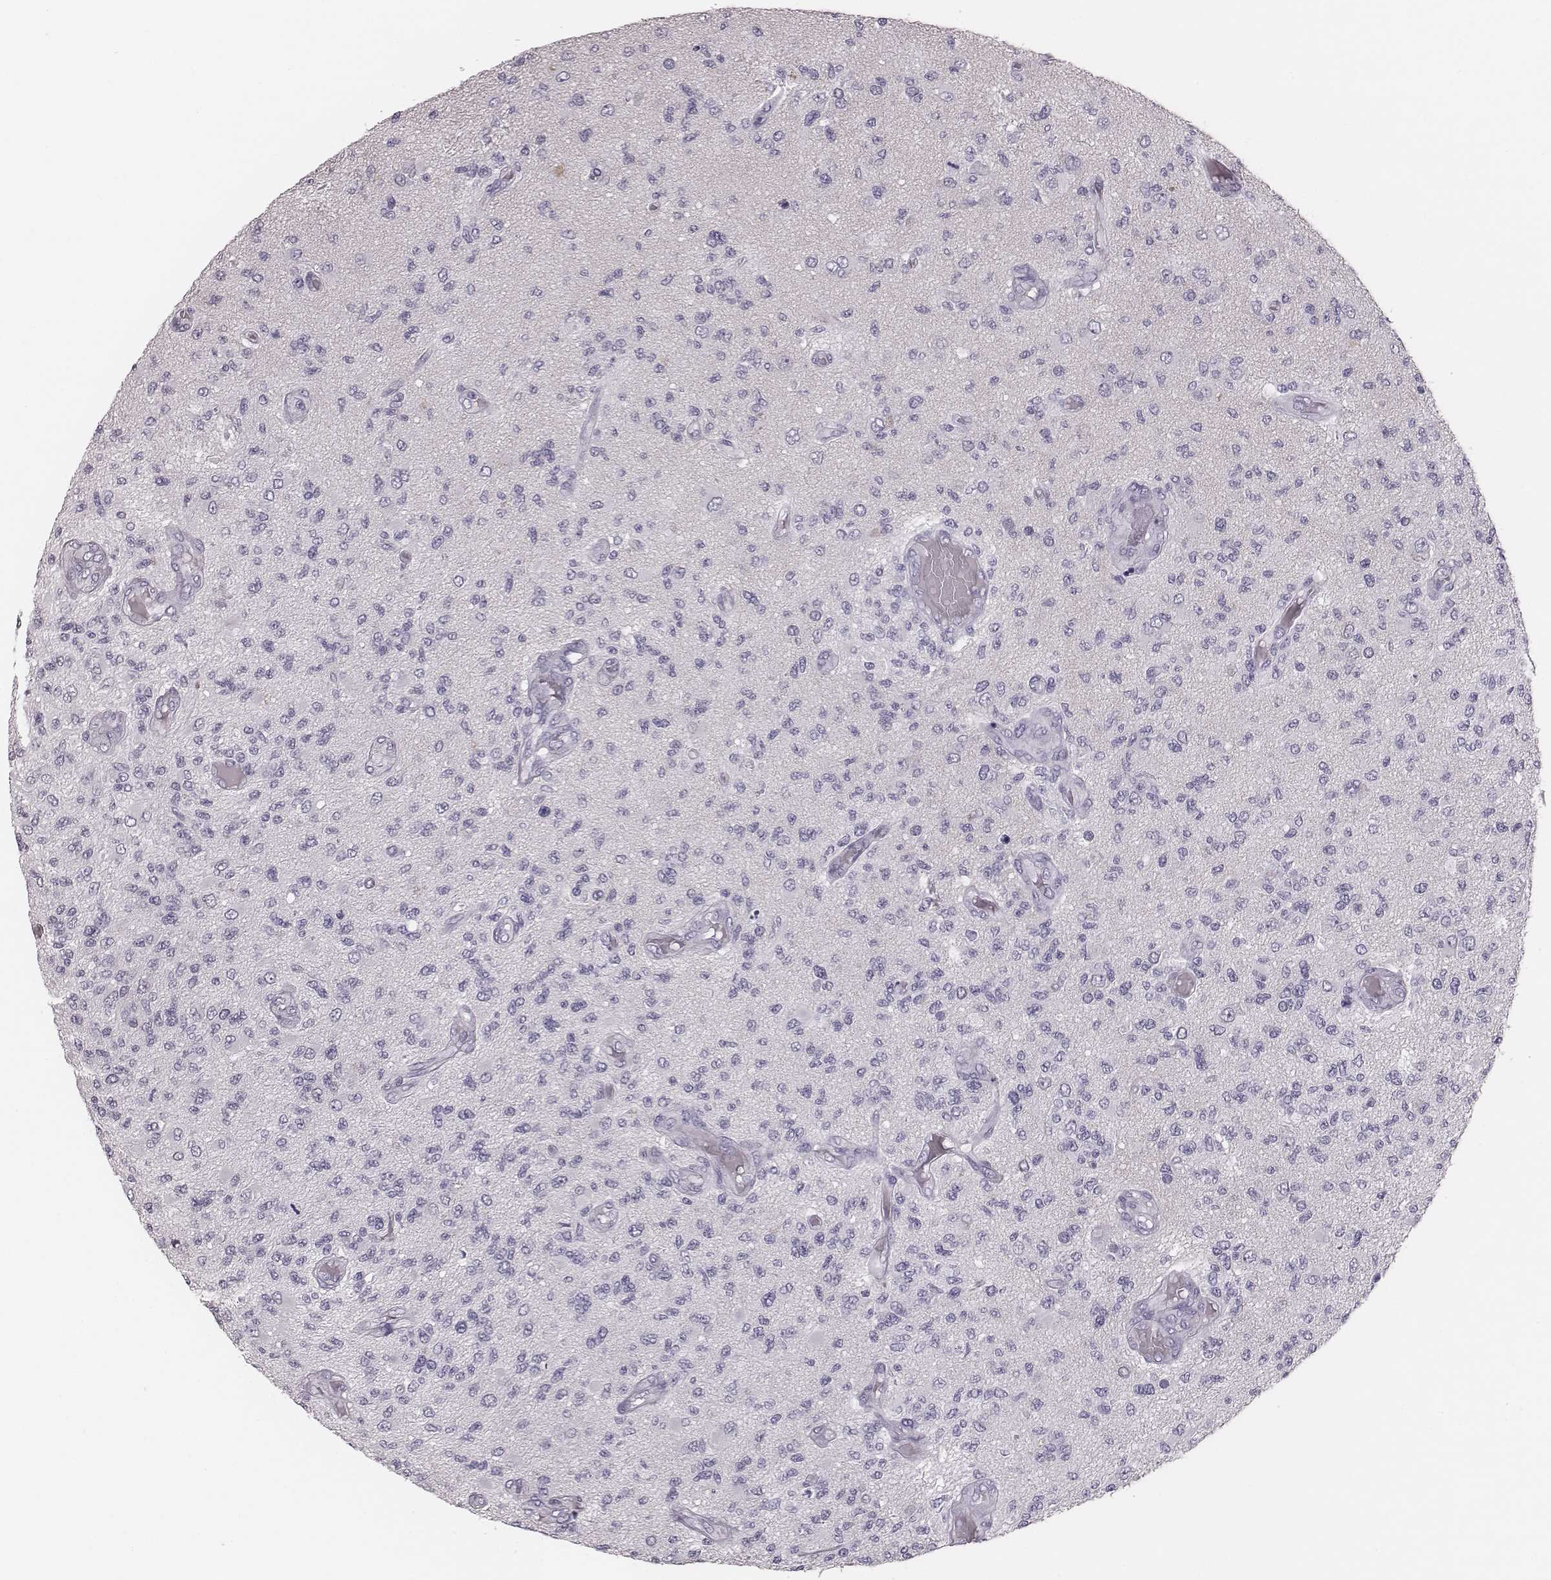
{"staining": {"intensity": "negative", "quantity": "none", "location": "none"}, "tissue": "glioma", "cell_type": "Tumor cells", "image_type": "cancer", "snomed": [{"axis": "morphology", "description": "Glioma, malignant, High grade"}, {"axis": "topography", "description": "Brain"}], "caption": "The micrograph demonstrates no staining of tumor cells in malignant high-grade glioma. (IHC, brightfield microscopy, high magnification).", "gene": "CSH1", "patient": {"sex": "female", "age": 63}}